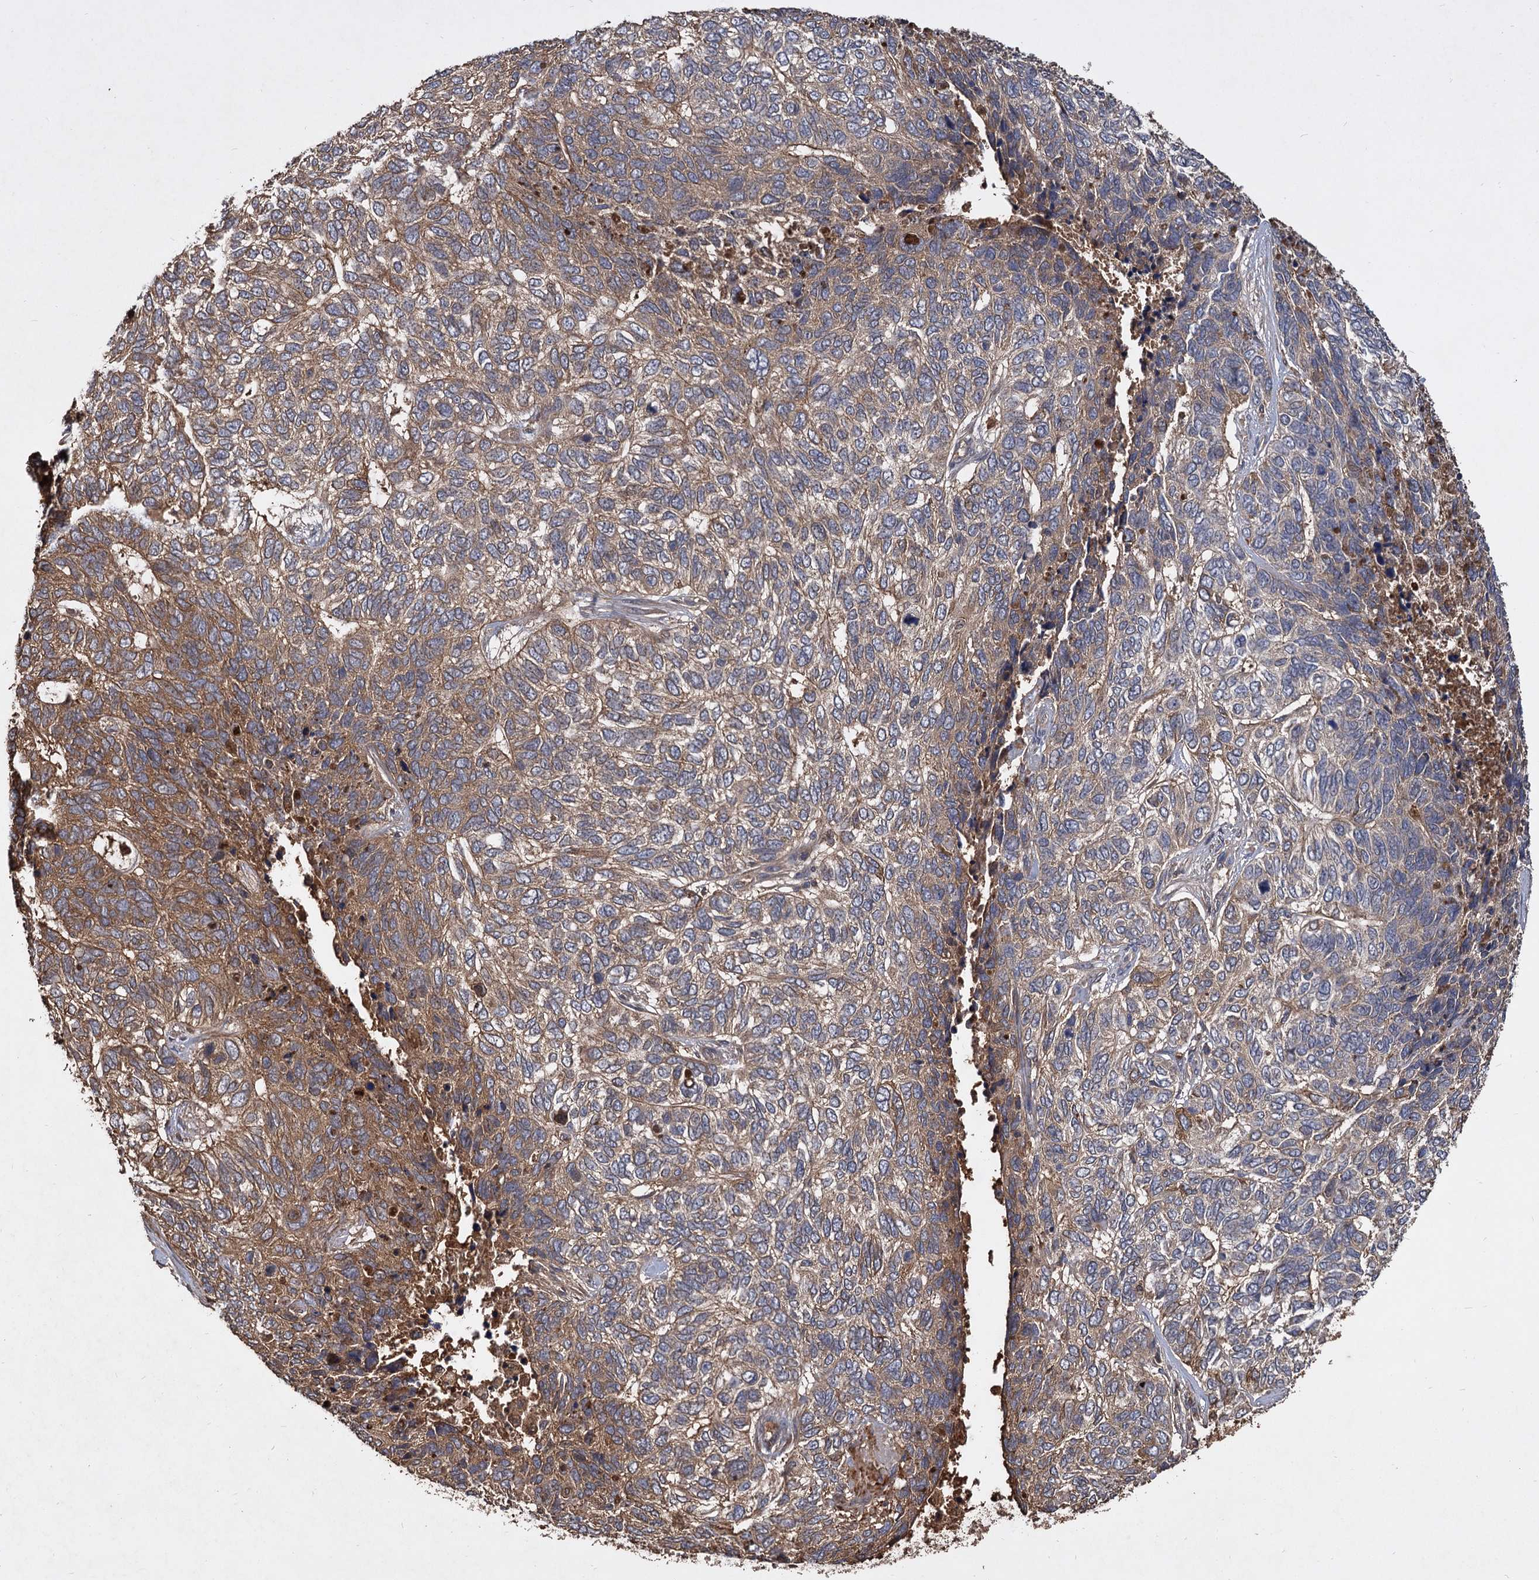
{"staining": {"intensity": "moderate", "quantity": ">75%", "location": "cytoplasmic/membranous"}, "tissue": "skin cancer", "cell_type": "Tumor cells", "image_type": "cancer", "snomed": [{"axis": "morphology", "description": "Basal cell carcinoma"}, {"axis": "topography", "description": "Skin"}], "caption": "Skin cancer (basal cell carcinoma) was stained to show a protein in brown. There is medium levels of moderate cytoplasmic/membranous expression in about >75% of tumor cells.", "gene": "GCLC", "patient": {"sex": "female", "age": 65}}